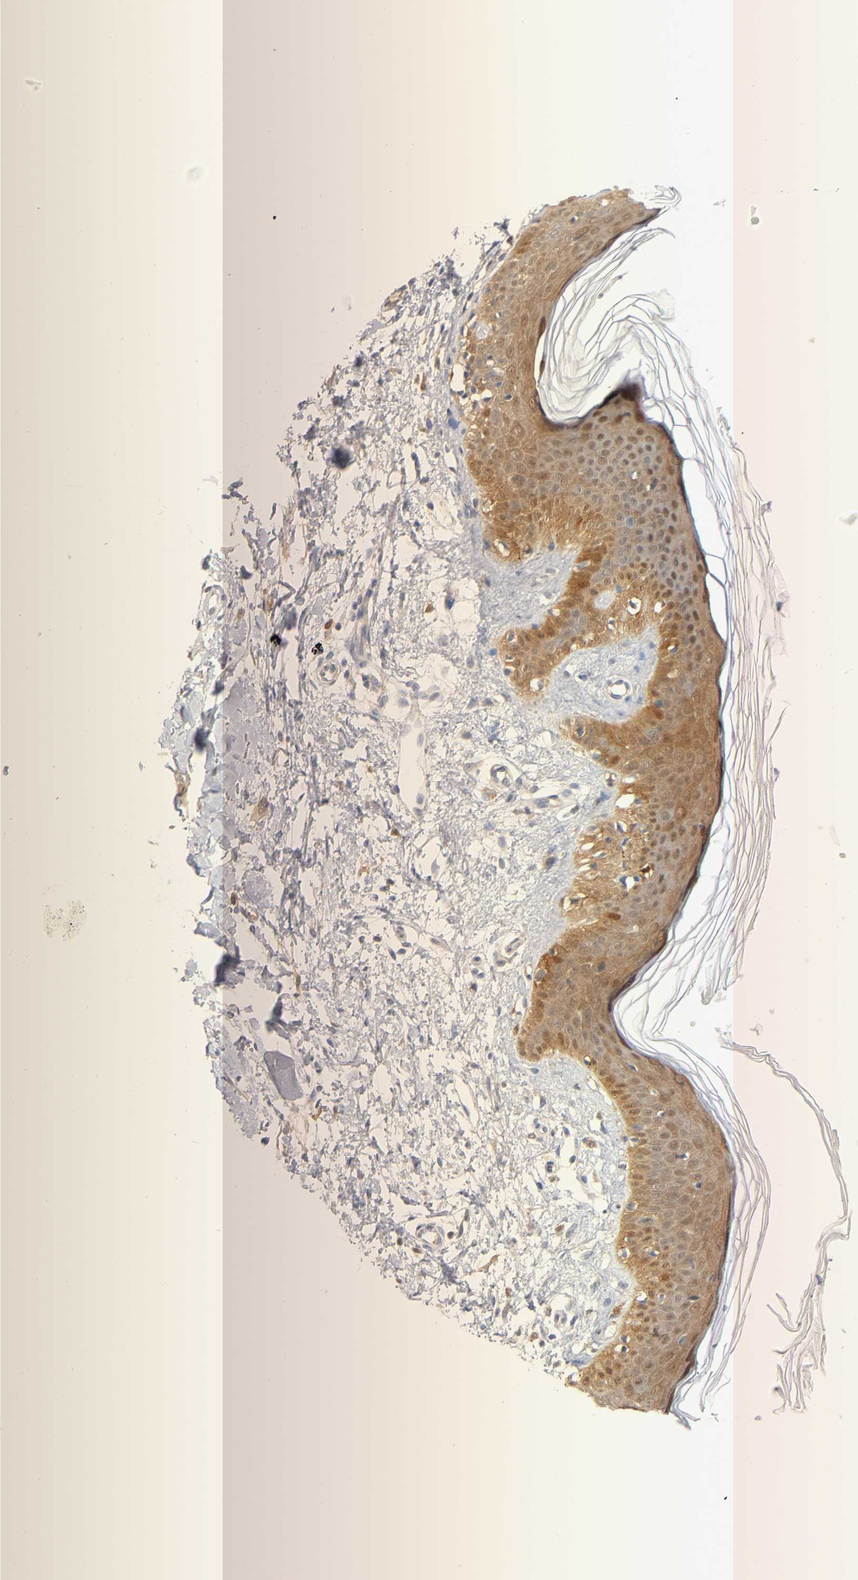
{"staining": {"intensity": "negative", "quantity": "none", "location": "none"}, "tissue": "skin", "cell_type": "Fibroblasts", "image_type": "normal", "snomed": [{"axis": "morphology", "description": "Normal tissue, NOS"}, {"axis": "topography", "description": "Skin"}], "caption": "Micrograph shows no protein positivity in fibroblasts of normal skin. Brightfield microscopy of immunohistochemistry (IHC) stained with DAB (brown) and hematoxylin (blue), captured at high magnification.", "gene": "IL18", "patient": {"sex": "female", "age": 56}}